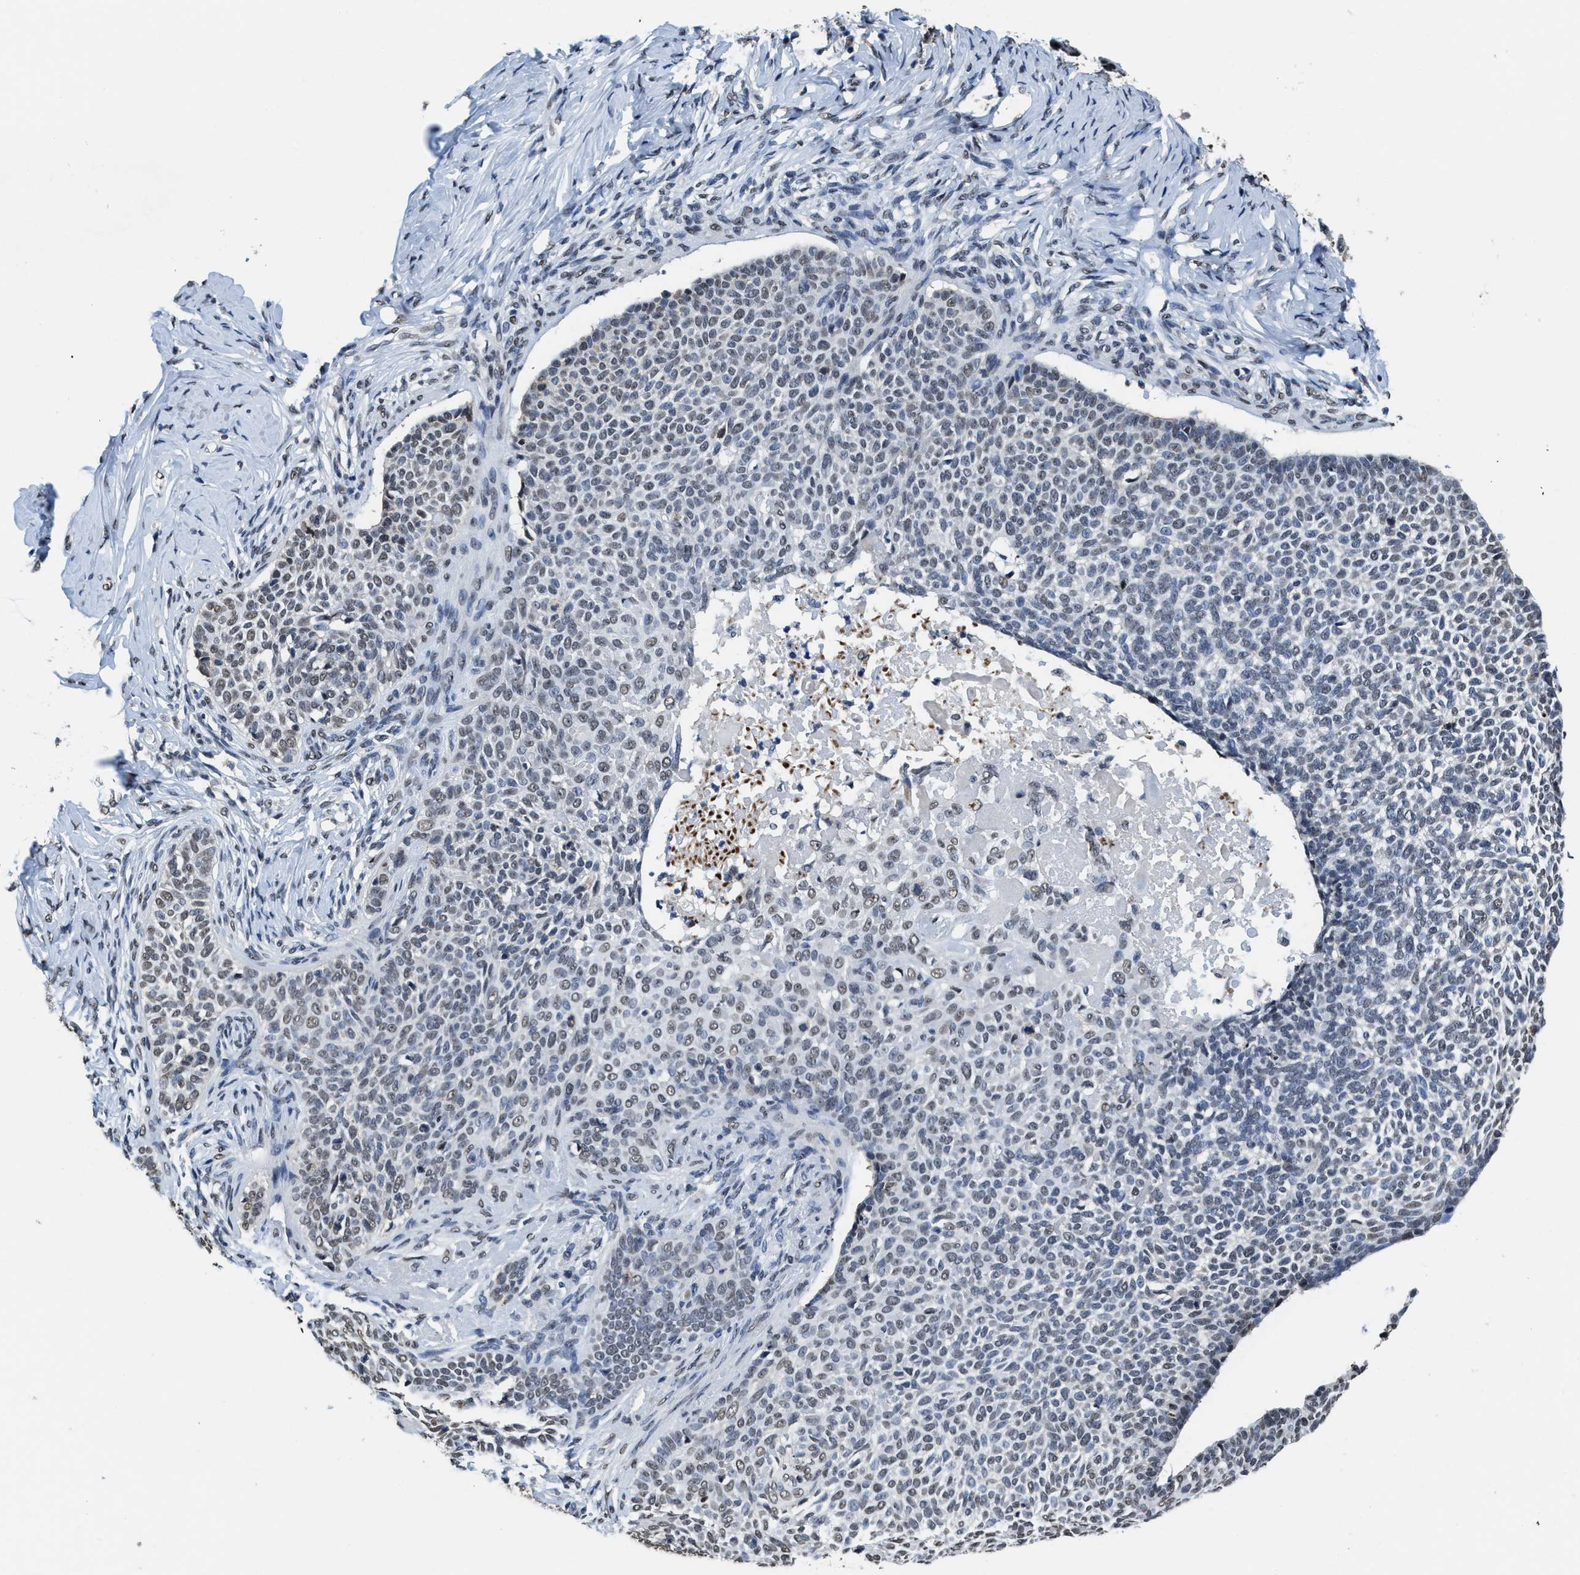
{"staining": {"intensity": "weak", "quantity": "25%-75%", "location": "nuclear"}, "tissue": "skin cancer", "cell_type": "Tumor cells", "image_type": "cancer", "snomed": [{"axis": "morphology", "description": "Normal tissue, NOS"}, {"axis": "morphology", "description": "Basal cell carcinoma"}, {"axis": "topography", "description": "Skin"}], "caption": "DAB (3,3'-diaminobenzidine) immunohistochemical staining of human skin cancer displays weak nuclear protein staining in about 25%-75% of tumor cells.", "gene": "SUPT16H", "patient": {"sex": "male", "age": 87}}